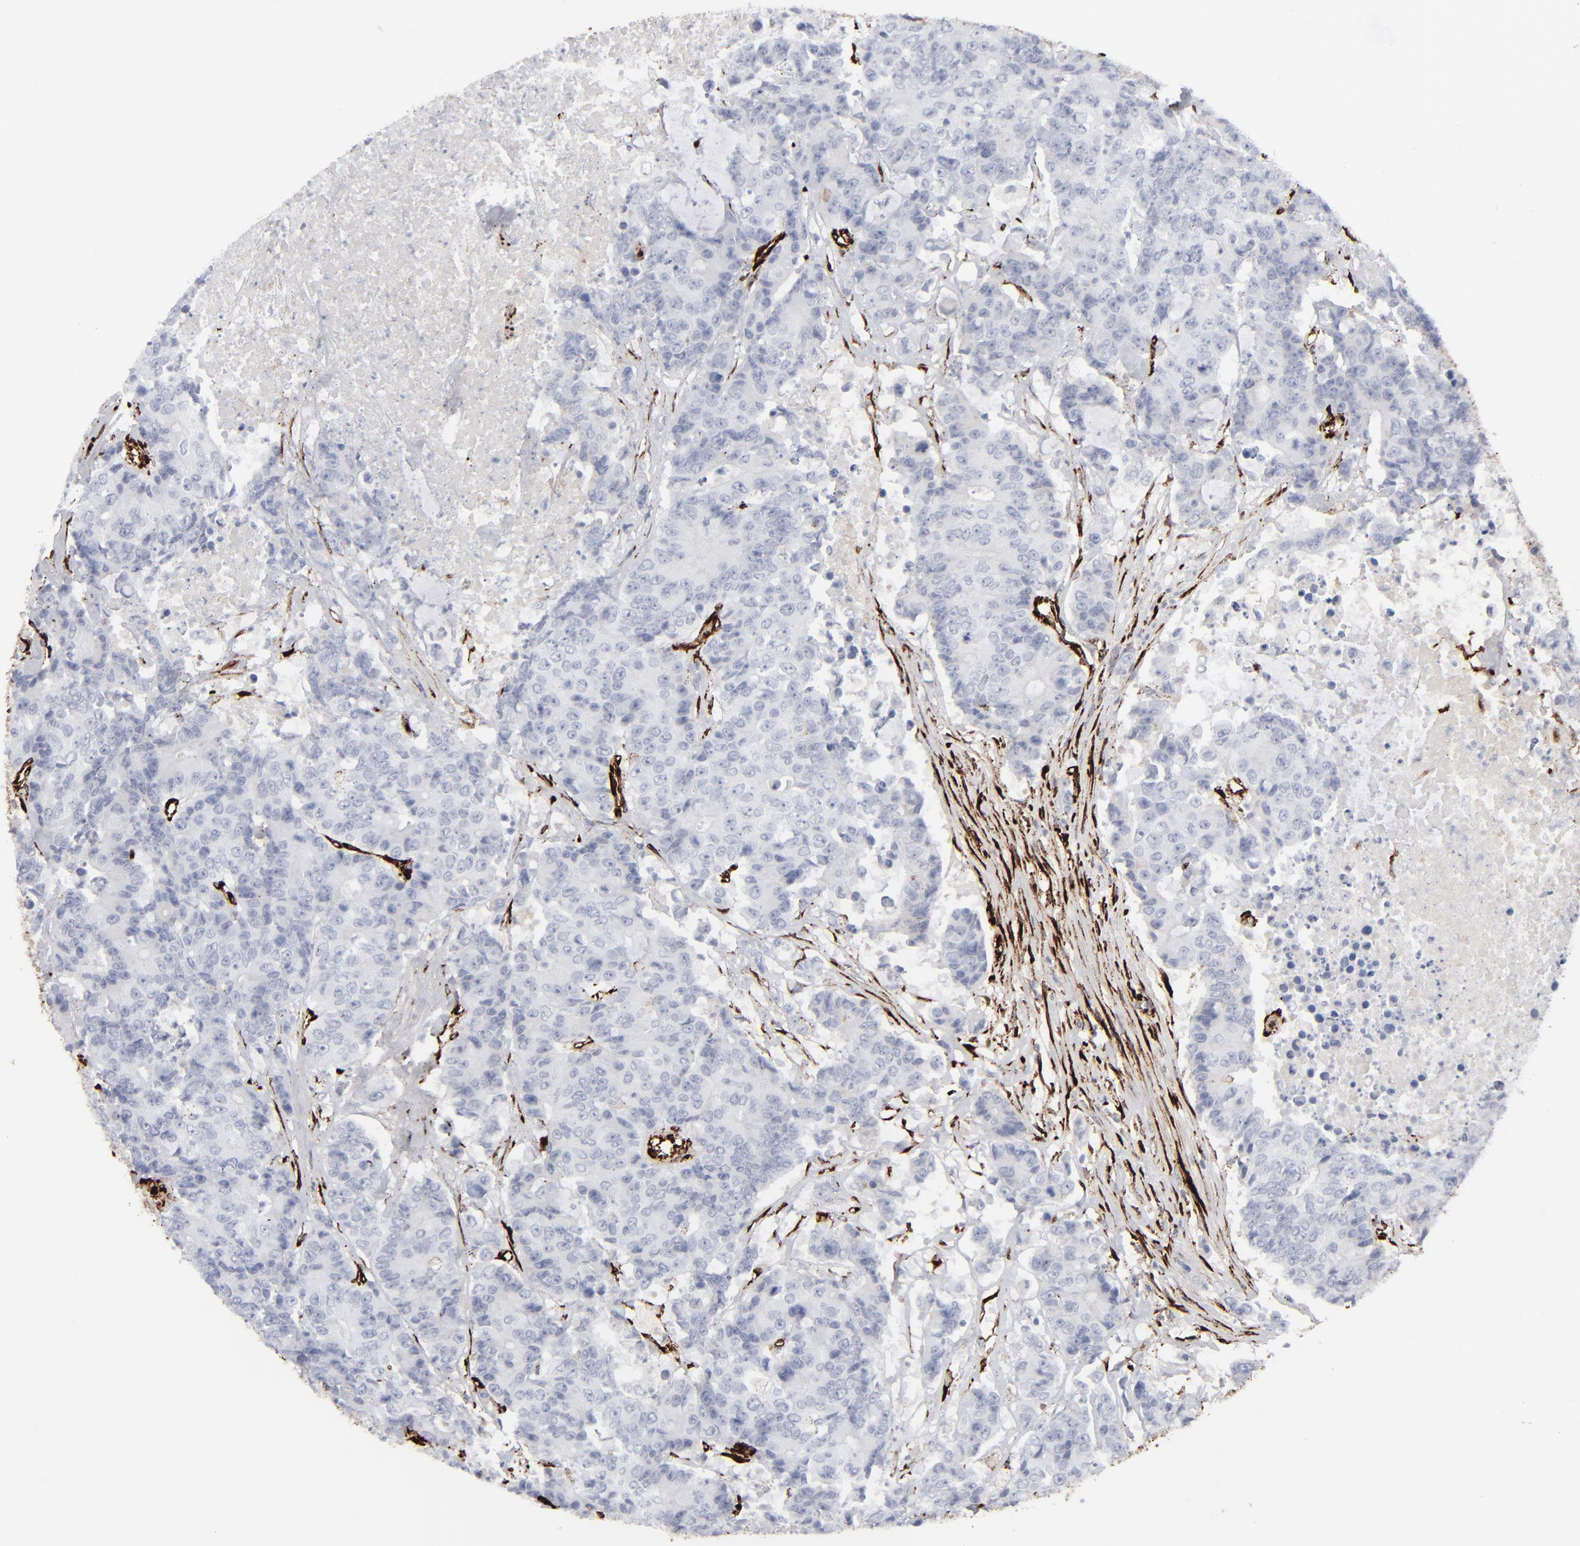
{"staining": {"intensity": "negative", "quantity": "none", "location": "none"}, "tissue": "colorectal cancer", "cell_type": "Tumor cells", "image_type": "cancer", "snomed": [{"axis": "morphology", "description": "Adenocarcinoma, NOS"}, {"axis": "topography", "description": "Colon"}], "caption": "Immunohistochemistry (IHC) of human colorectal cancer (adenocarcinoma) exhibits no staining in tumor cells.", "gene": "SPARC", "patient": {"sex": "female", "age": 86}}